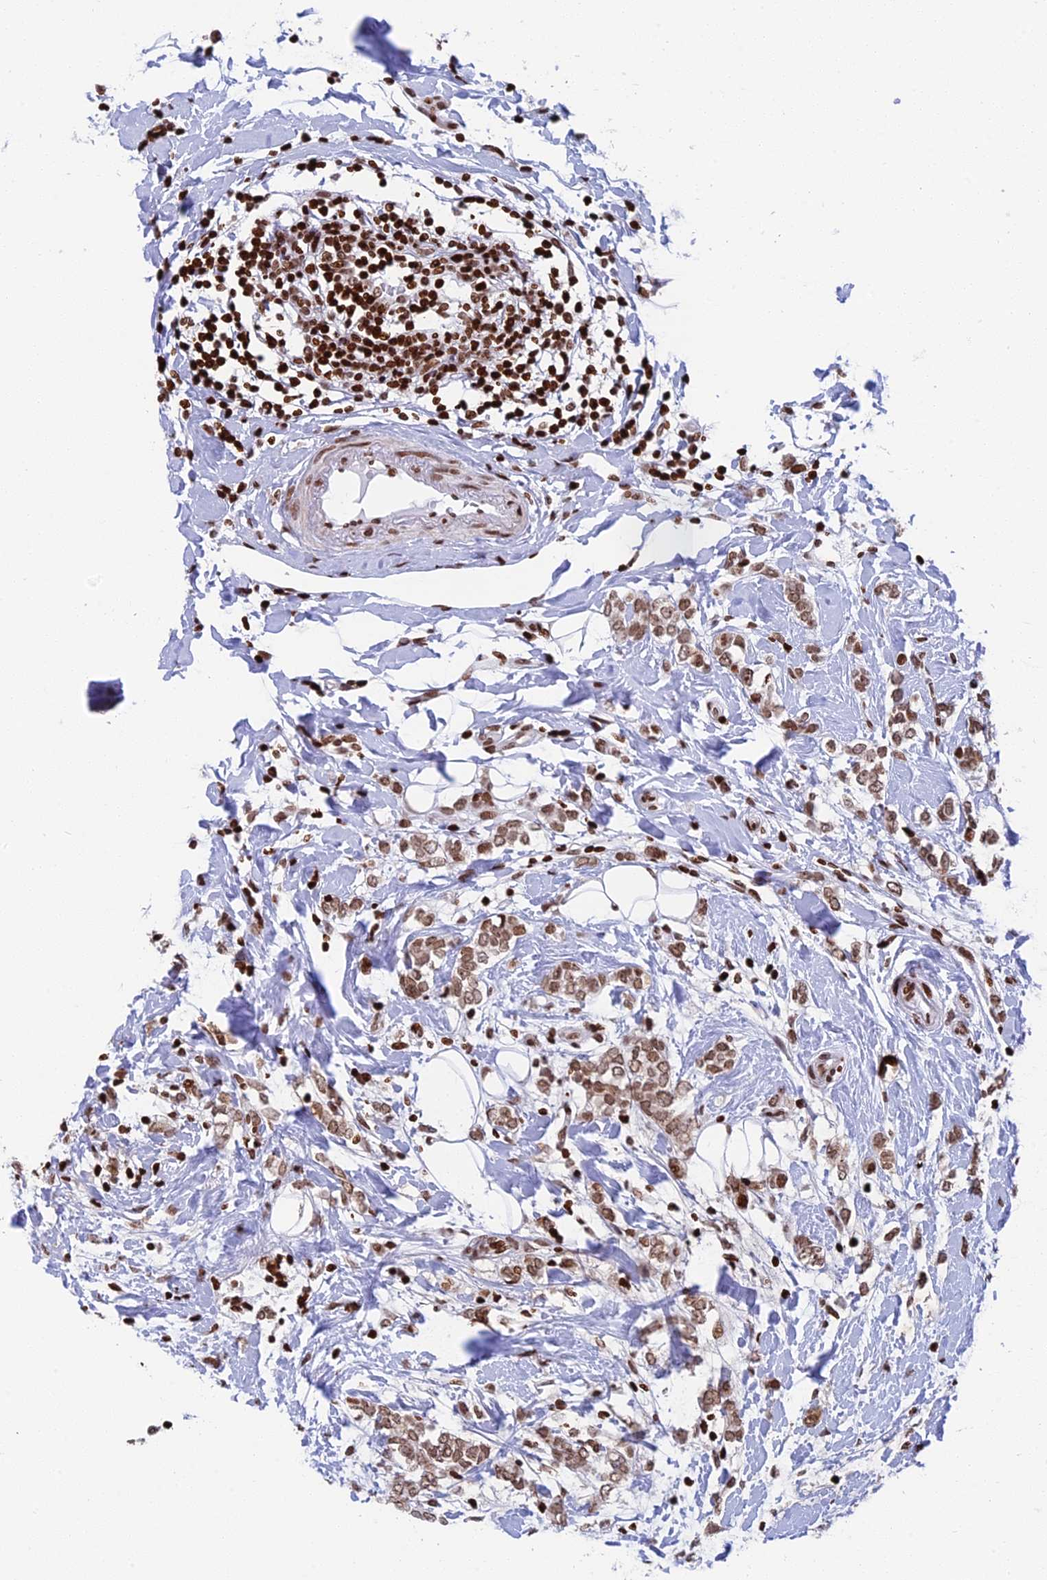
{"staining": {"intensity": "moderate", "quantity": ">75%", "location": "nuclear"}, "tissue": "breast cancer", "cell_type": "Tumor cells", "image_type": "cancer", "snomed": [{"axis": "morphology", "description": "Normal tissue, NOS"}, {"axis": "morphology", "description": "Lobular carcinoma"}, {"axis": "topography", "description": "Breast"}], "caption": "Moderate nuclear expression is seen in about >75% of tumor cells in breast cancer.", "gene": "RPAP1", "patient": {"sex": "female", "age": 47}}